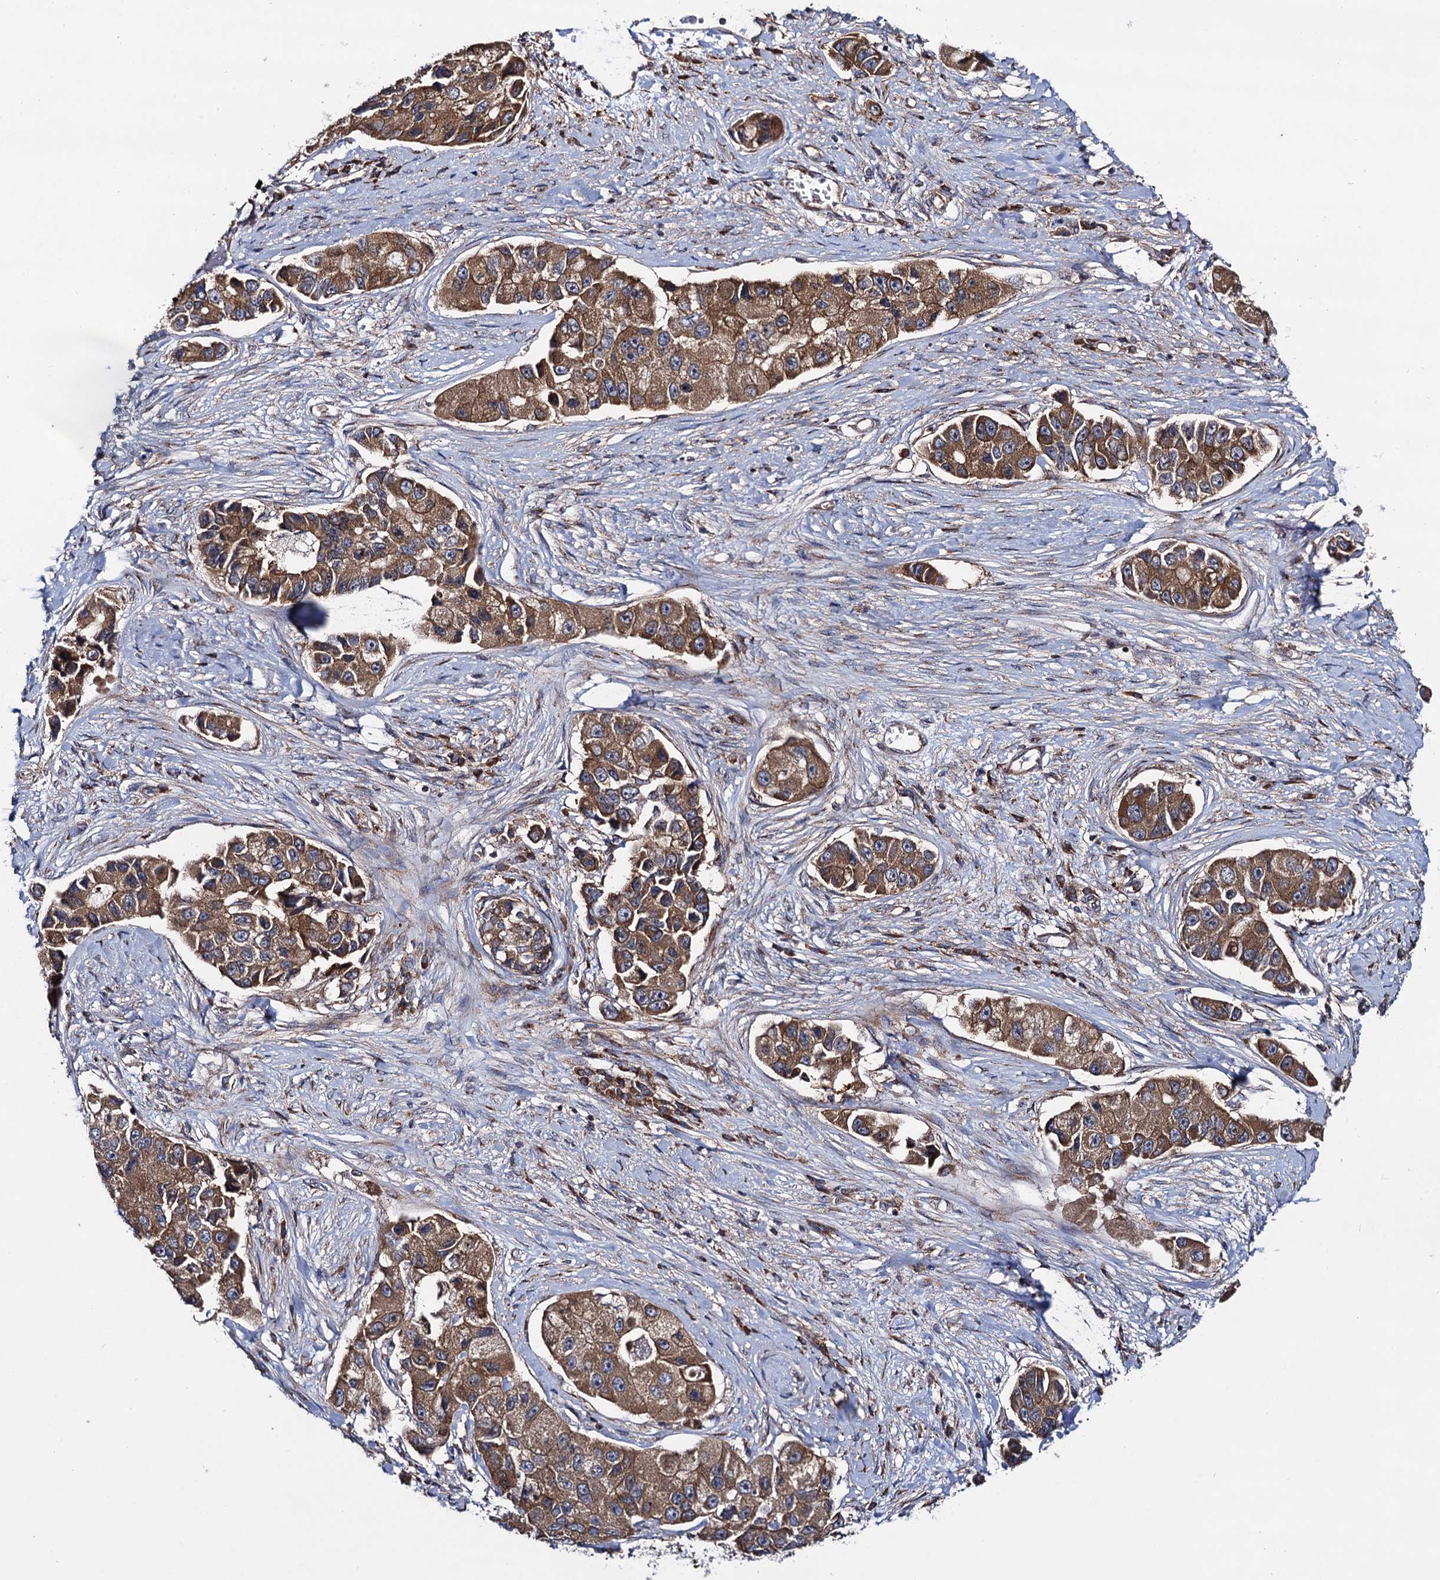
{"staining": {"intensity": "moderate", "quantity": ">75%", "location": "cytoplasmic/membranous"}, "tissue": "lung cancer", "cell_type": "Tumor cells", "image_type": "cancer", "snomed": [{"axis": "morphology", "description": "Adenocarcinoma, NOS"}, {"axis": "topography", "description": "Lung"}], "caption": "Protein staining of lung cancer tissue displays moderate cytoplasmic/membranous expression in about >75% of tumor cells.", "gene": "DYDC1", "patient": {"sex": "female", "age": 54}}